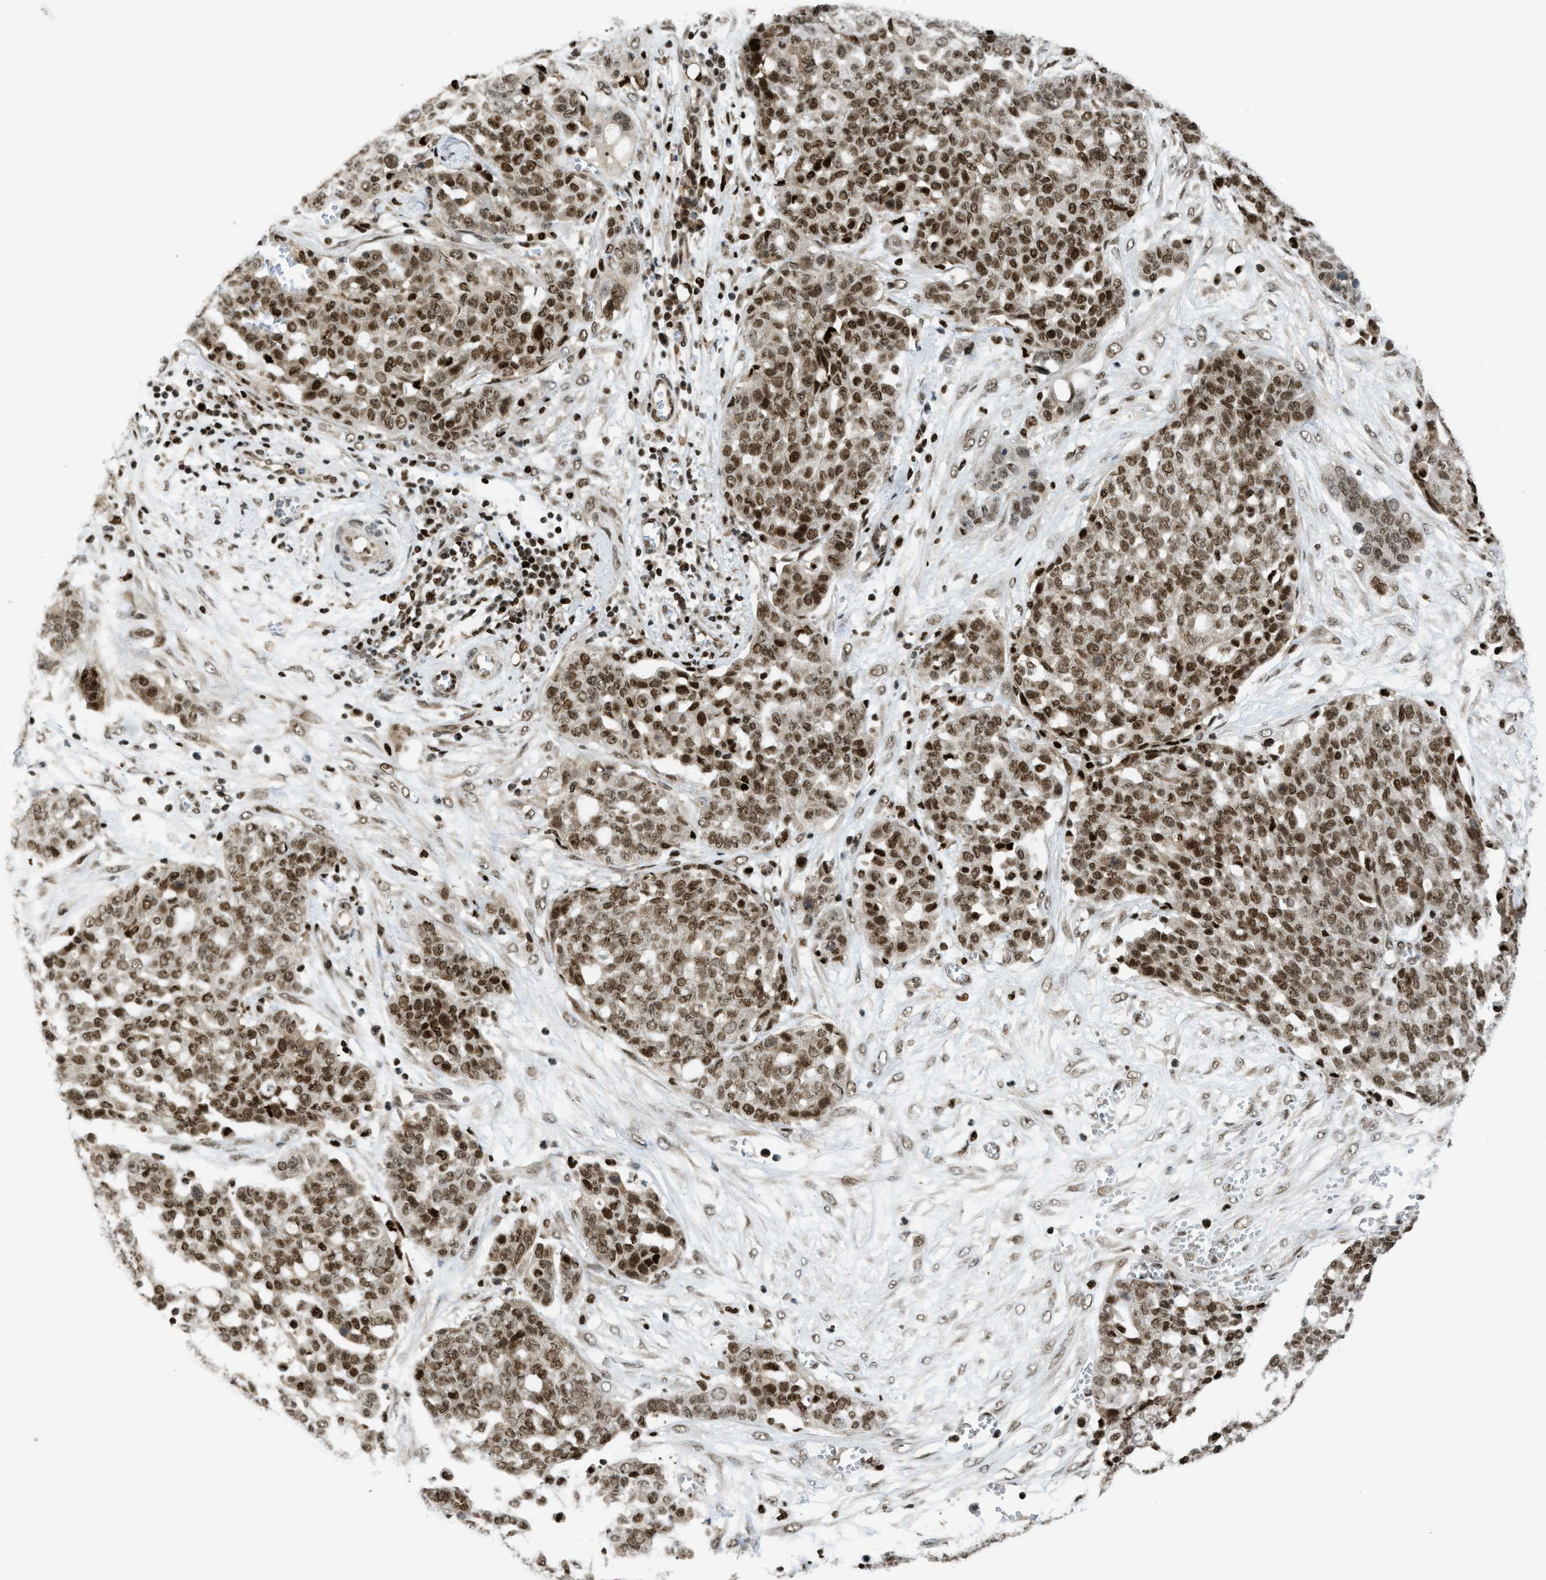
{"staining": {"intensity": "moderate", "quantity": ">75%", "location": "nuclear"}, "tissue": "ovarian cancer", "cell_type": "Tumor cells", "image_type": "cancer", "snomed": [{"axis": "morphology", "description": "Cystadenocarcinoma, serous, NOS"}, {"axis": "topography", "description": "Soft tissue"}, {"axis": "topography", "description": "Ovary"}], "caption": "This is a micrograph of immunohistochemistry staining of serous cystadenocarcinoma (ovarian), which shows moderate positivity in the nuclear of tumor cells.", "gene": "RFX5", "patient": {"sex": "female", "age": 57}}